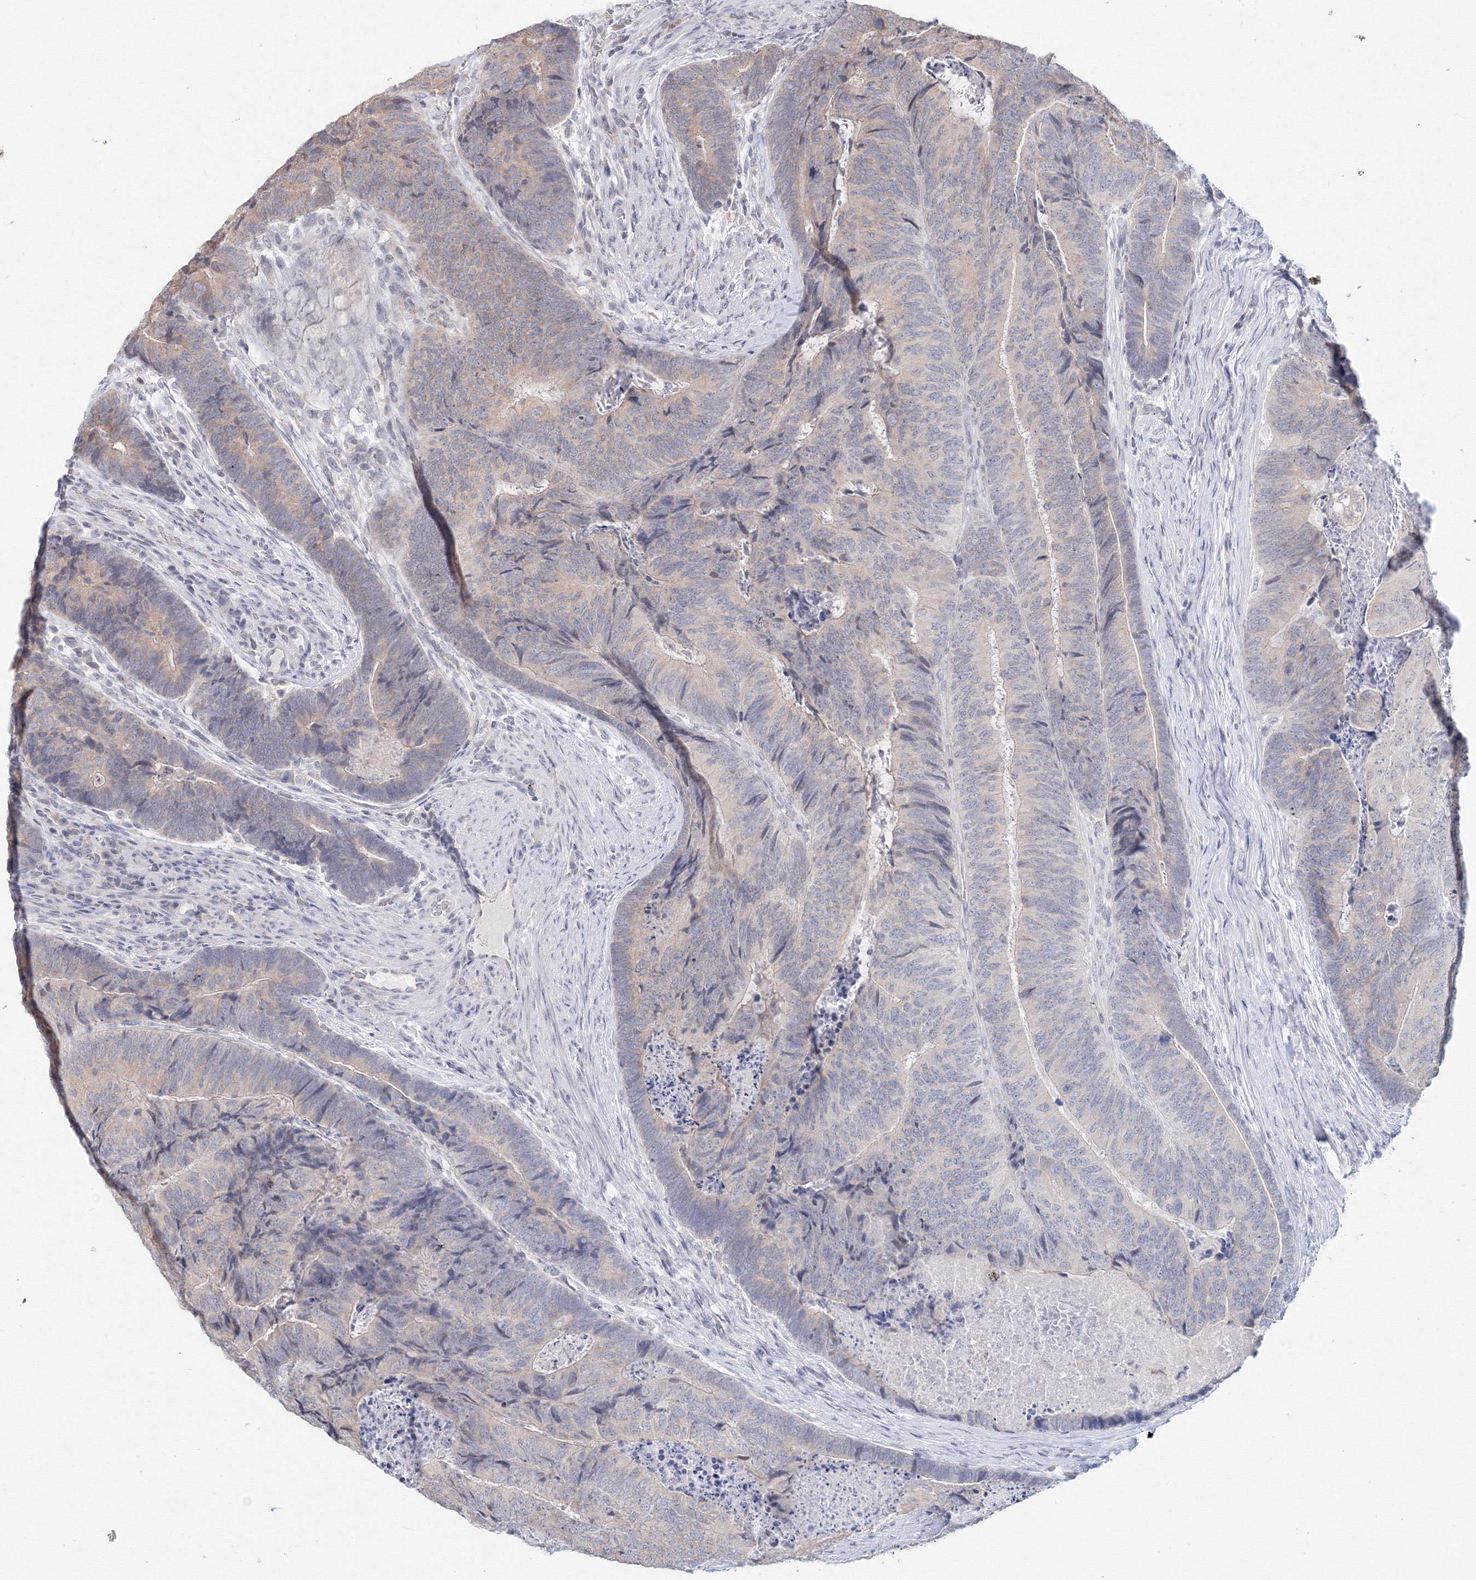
{"staining": {"intensity": "weak", "quantity": "<25%", "location": "cytoplasmic/membranous"}, "tissue": "colorectal cancer", "cell_type": "Tumor cells", "image_type": "cancer", "snomed": [{"axis": "morphology", "description": "Adenocarcinoma, NOS"}, {"axis": "topography", "description": "Colon"}], "caption": "DAB (3,3'-diaminobenzidine) immunohistochemical staining of human adenocarcinoma (colorectal) shows no significant staining in tumor cells.", "gene": "SLC7A7", "patient": {"sex": "female", "age": 67}}